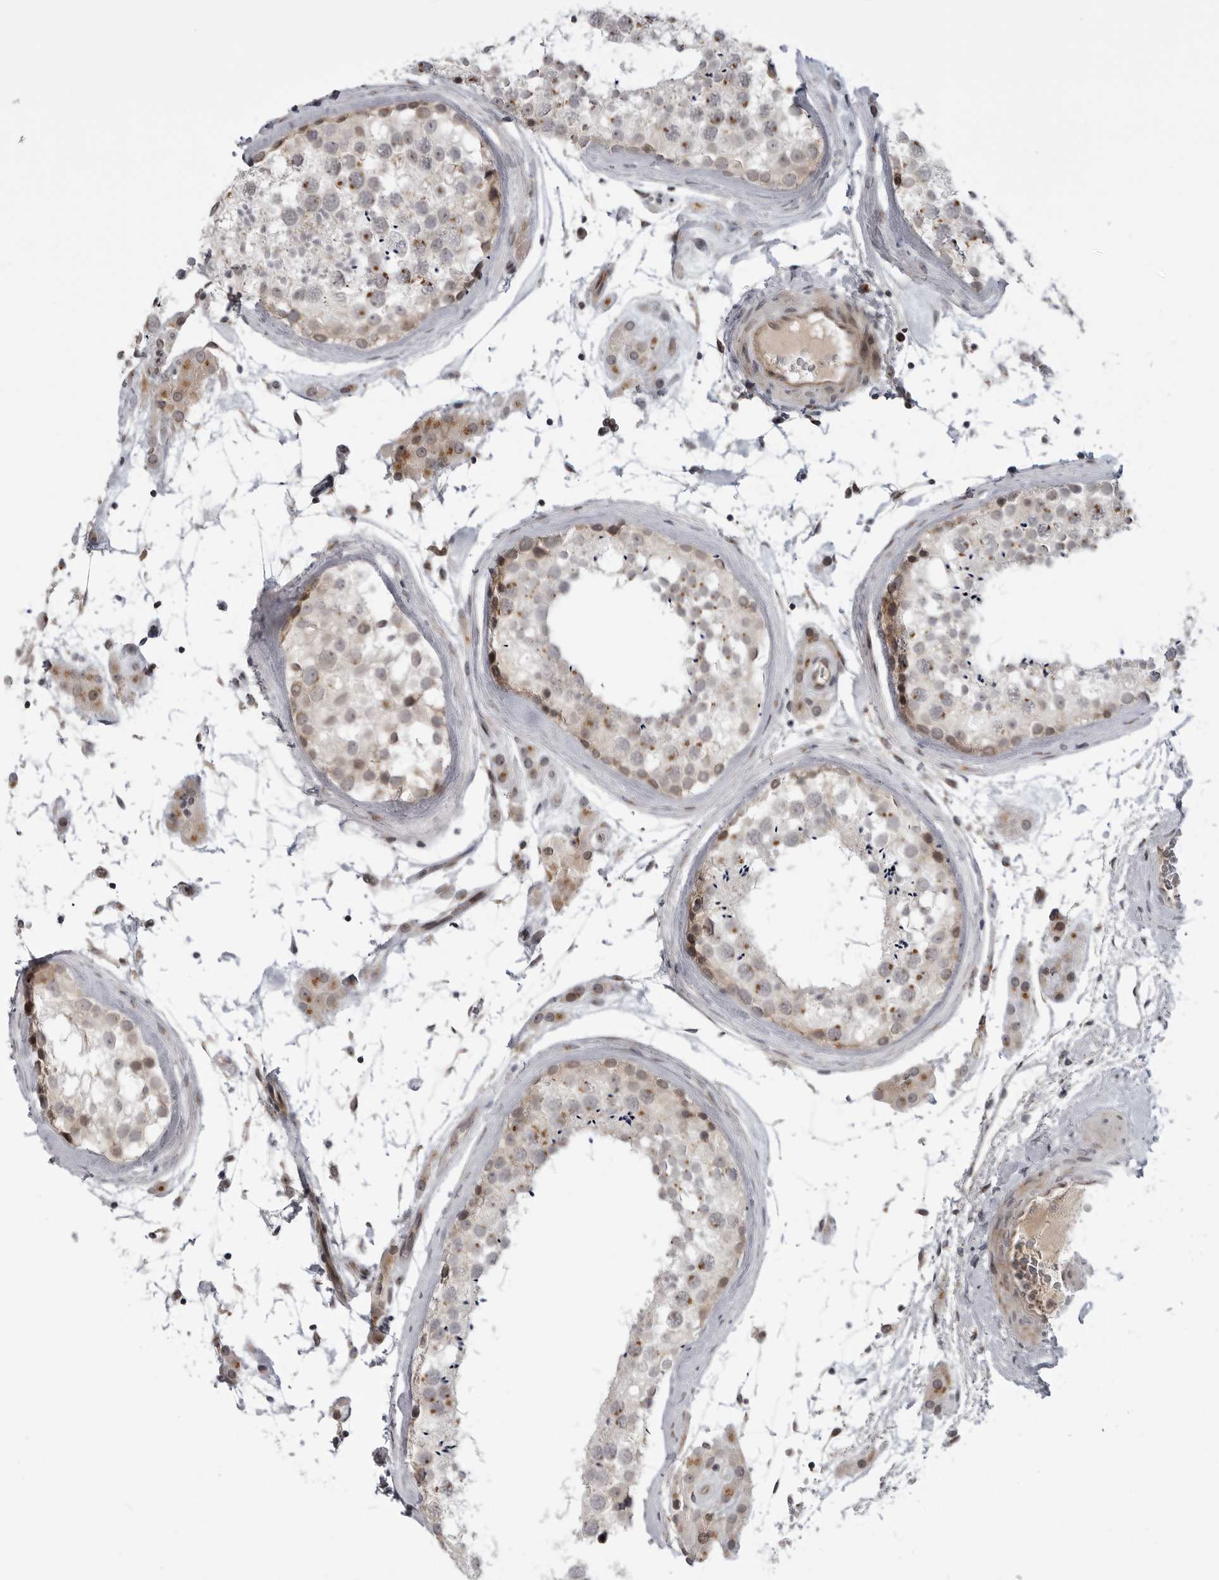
{"staining": {"intensity": "moderate", "quantity": "25%-75%", "location": "cytoplasmic/membranous,nuclear"}, "tissue": "testis", "cell_type": "Cells in seminiferous ducts", "image_type": "normal", "snomed": [{"axis": "morphology", "description": "Normal tissue, NOS"}, {"axis": "topography", "description": "Testis"}], "caption": "Human testis stained with a protein marker displays moderate staining in cells in seminiferous ducts.", "gene": "LRRC45", "patient": {"sex": "male", "age": 46}}